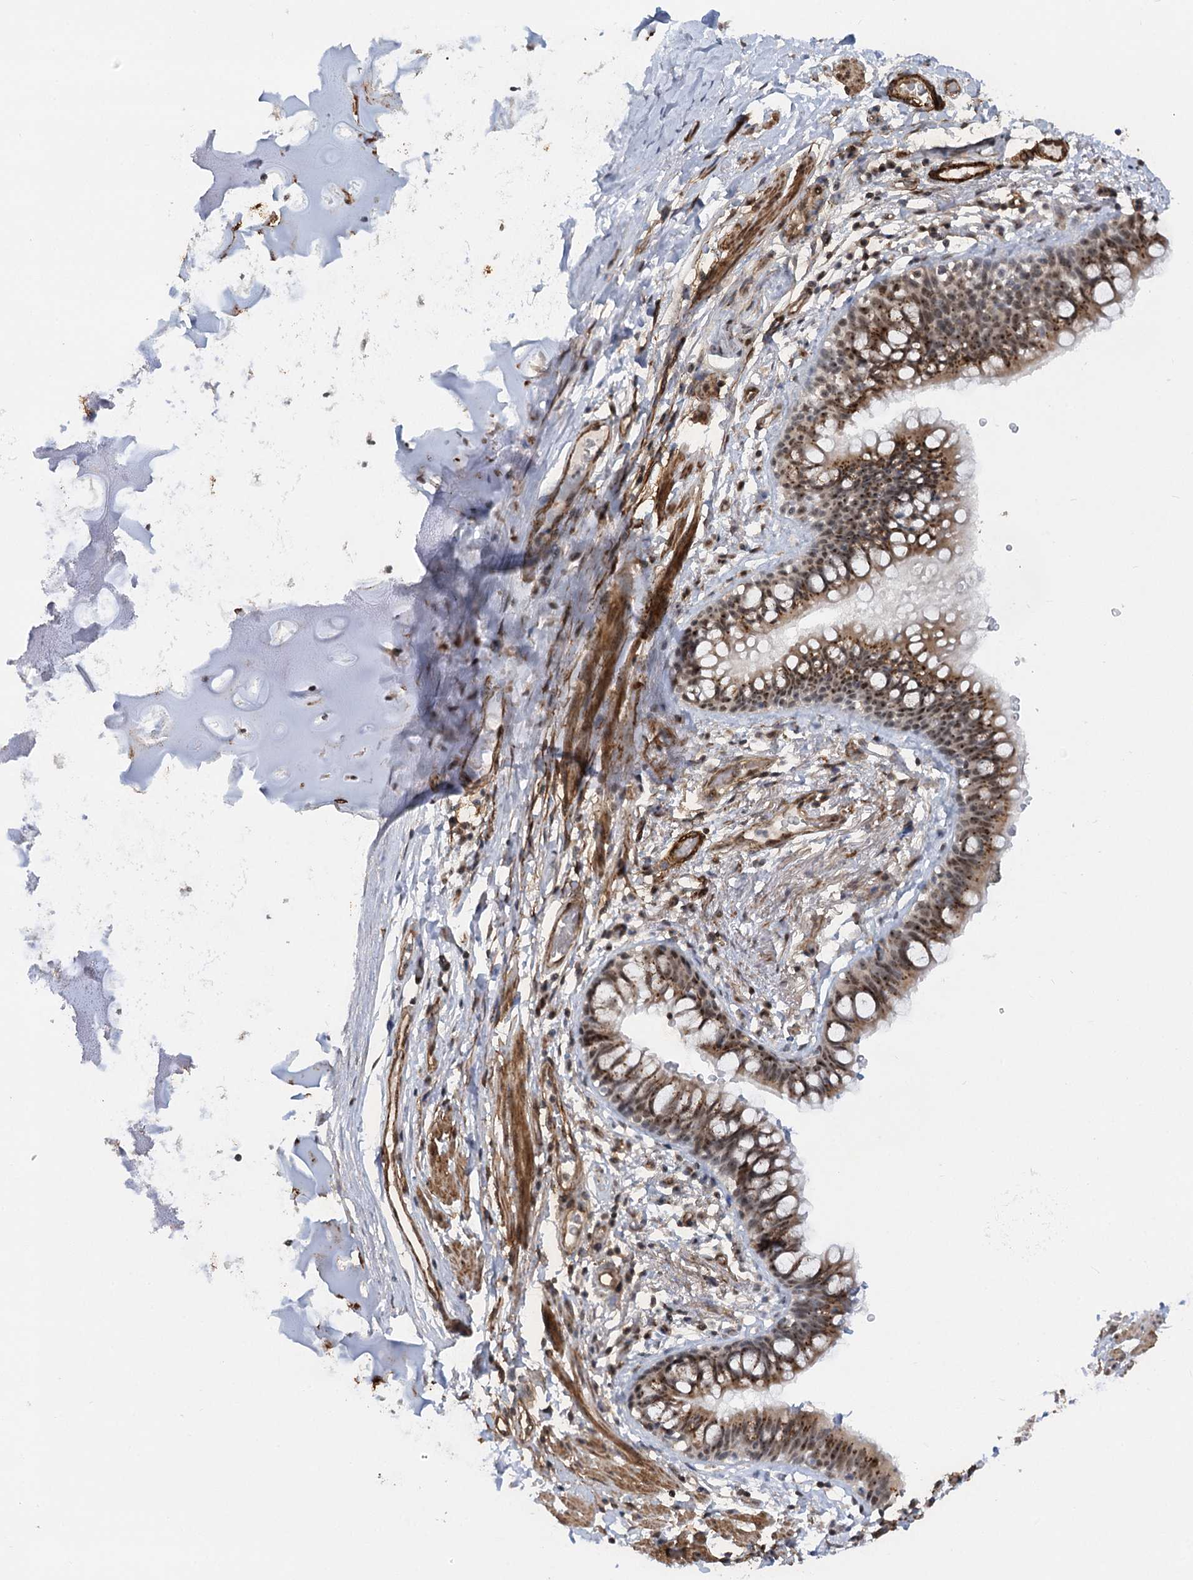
{"staining": {"intensity": "moderate", "quantity": ">75%", "location": "cytoplasmic/membranous,nuclear"}, "tissue": "bronchus", "cell_type": "Respiratory epithelial cells", "image_type": "normal", "snomed": [{"axis": "morphology", "description": "Normal tissue, NOS"}, {"axis": "topography", "description": "Cartilage tissue"}, {"axis": "topography", "description": "Bronchus"}], "caption": "Bronchus was stained to show a protein in brown. There is medium levels of moderate cytoplasmic/membranous,nuclear expression in about >75% of respiratory epithelial cells. (DAB IHC with brightfield microscopy, high magnification).", "gene": "GNL3L", "patient": {"sex": "female", "age": 36}}